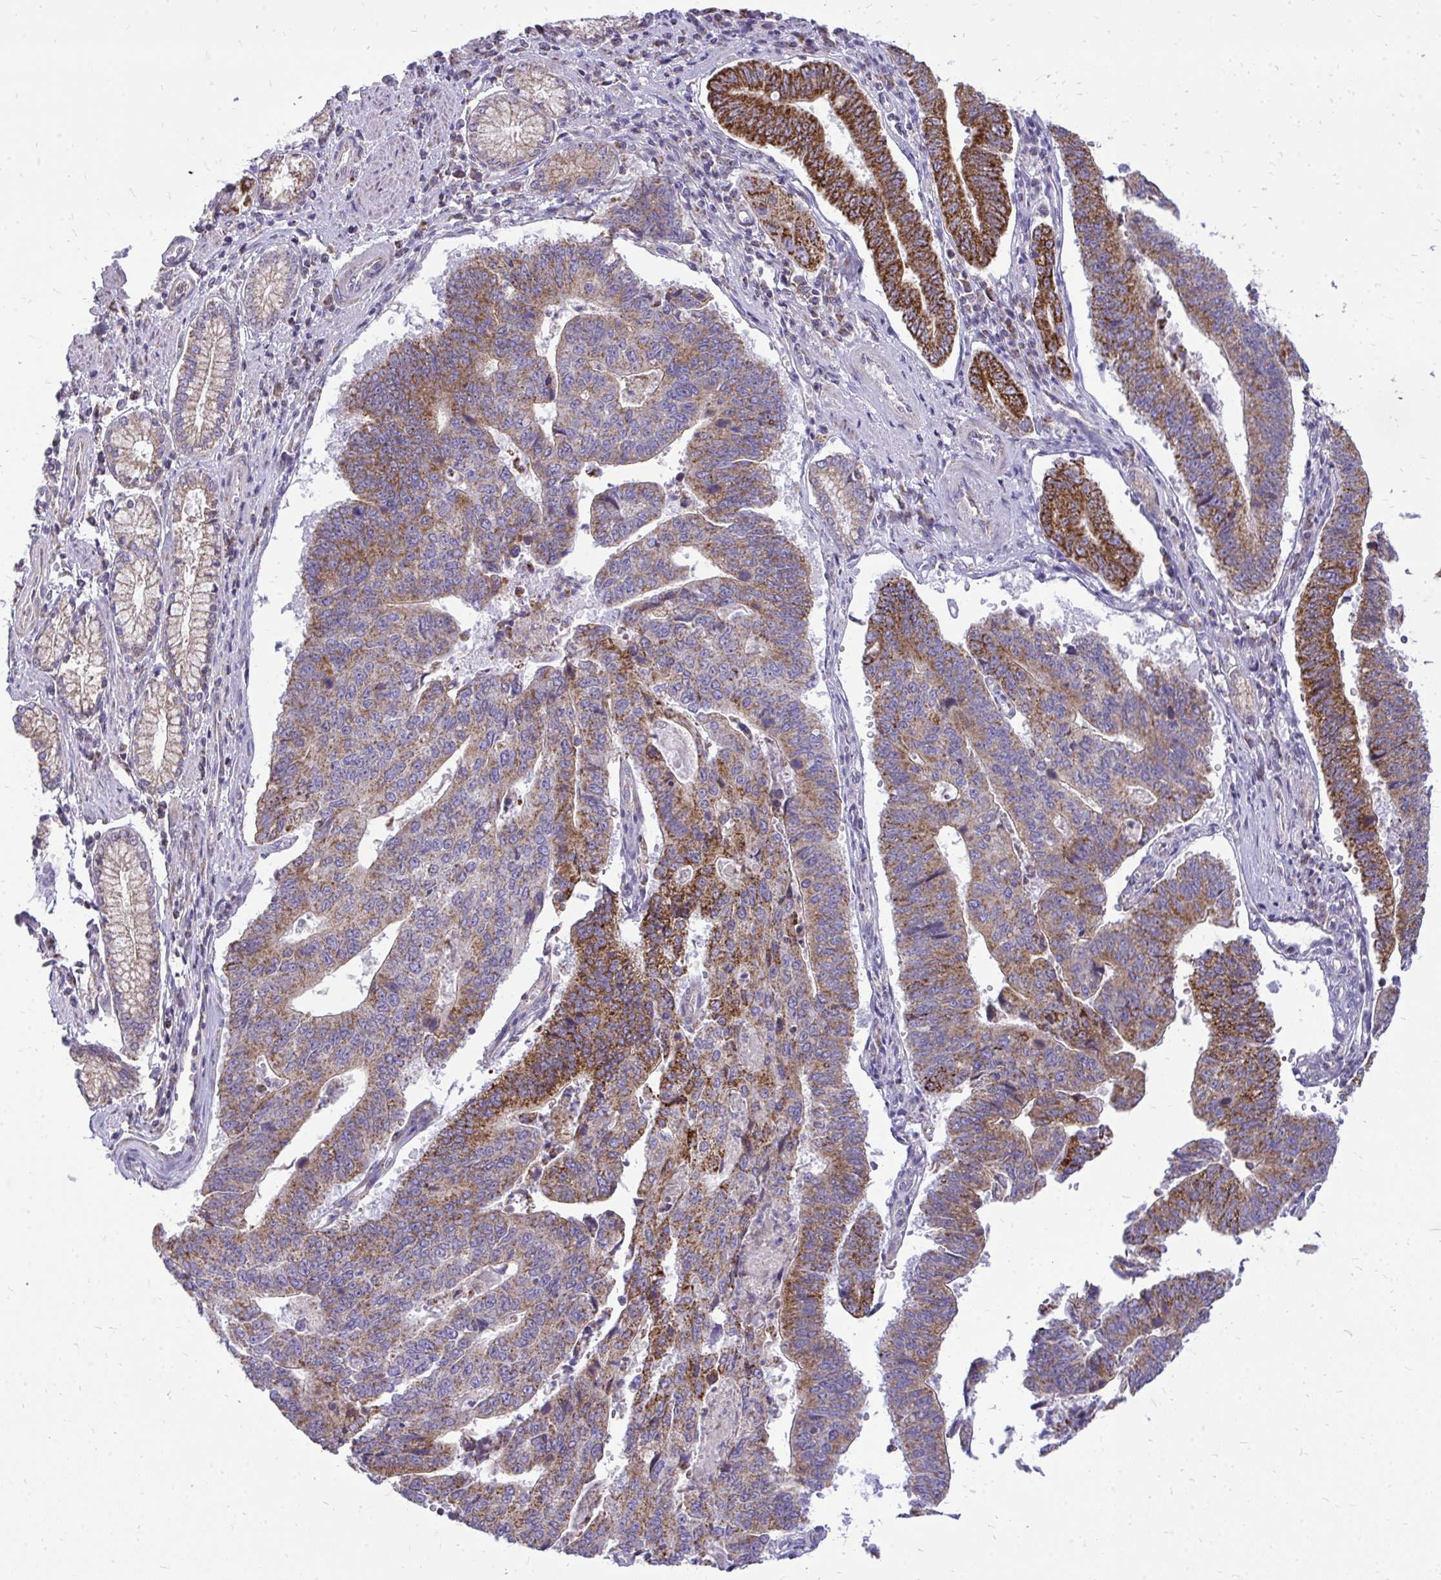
{"staining": {"intensity": "strong", "quantity": "25%-75%", "location": "cytoplasmic/membranous"}, "tissue": "stomach cancer", "cell_type": "Tumor cells", "image_type": "cancer", "snomed": [{"axis": "morphology", "description": "Adenocarcinoma, NOS"}, {"axis": "topography", "description": "Stomach"}], "caption": "The micrograph displays staining of stomach cancer, revealing strong cytoplasmic/membranous protein positivity (brown color) within tumor cells.", "gene": "SPTBN2", "patient": {"sex": "male", "age": 59}}